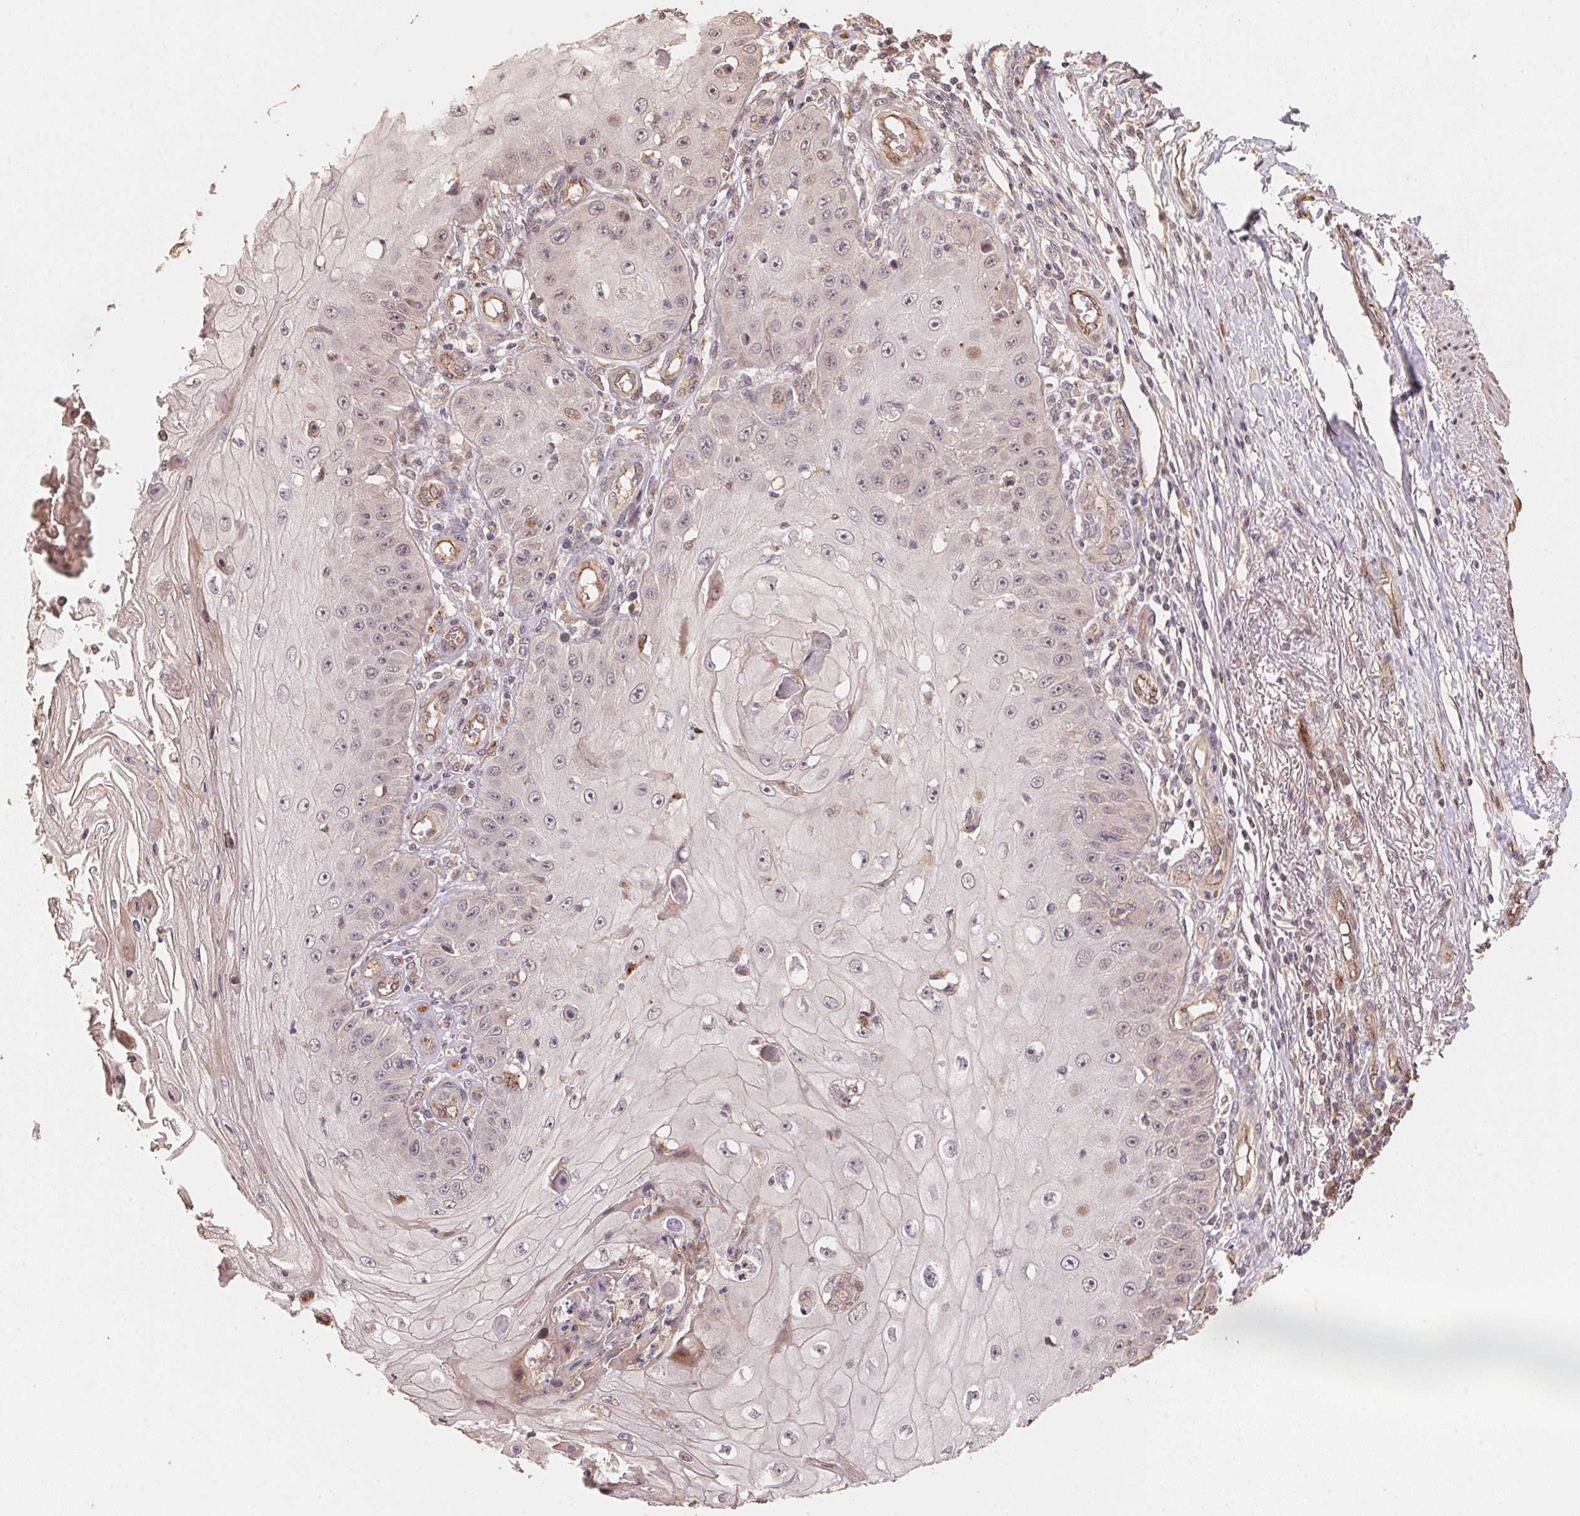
{"staining": {"intensity": "weak", "quantity": "<25%", "location": "cytoplasmic/membranous,nuclear"}, "tissue": "skin cancer", "cell_type": "Tumor cells", "image_type": "cancer", "snomed": [{"axis": "morphology", "description": "Squamous cell carcinoma, NOS"}, {"axis": "topography", "description": "Skin"}], "caption": "This is an IHC micrograph of human skin squamous cell carcinoma. There is no expression in tumor cells.", "gene": "TMEM222", "patient": {"sex": "male", "age": 70}}